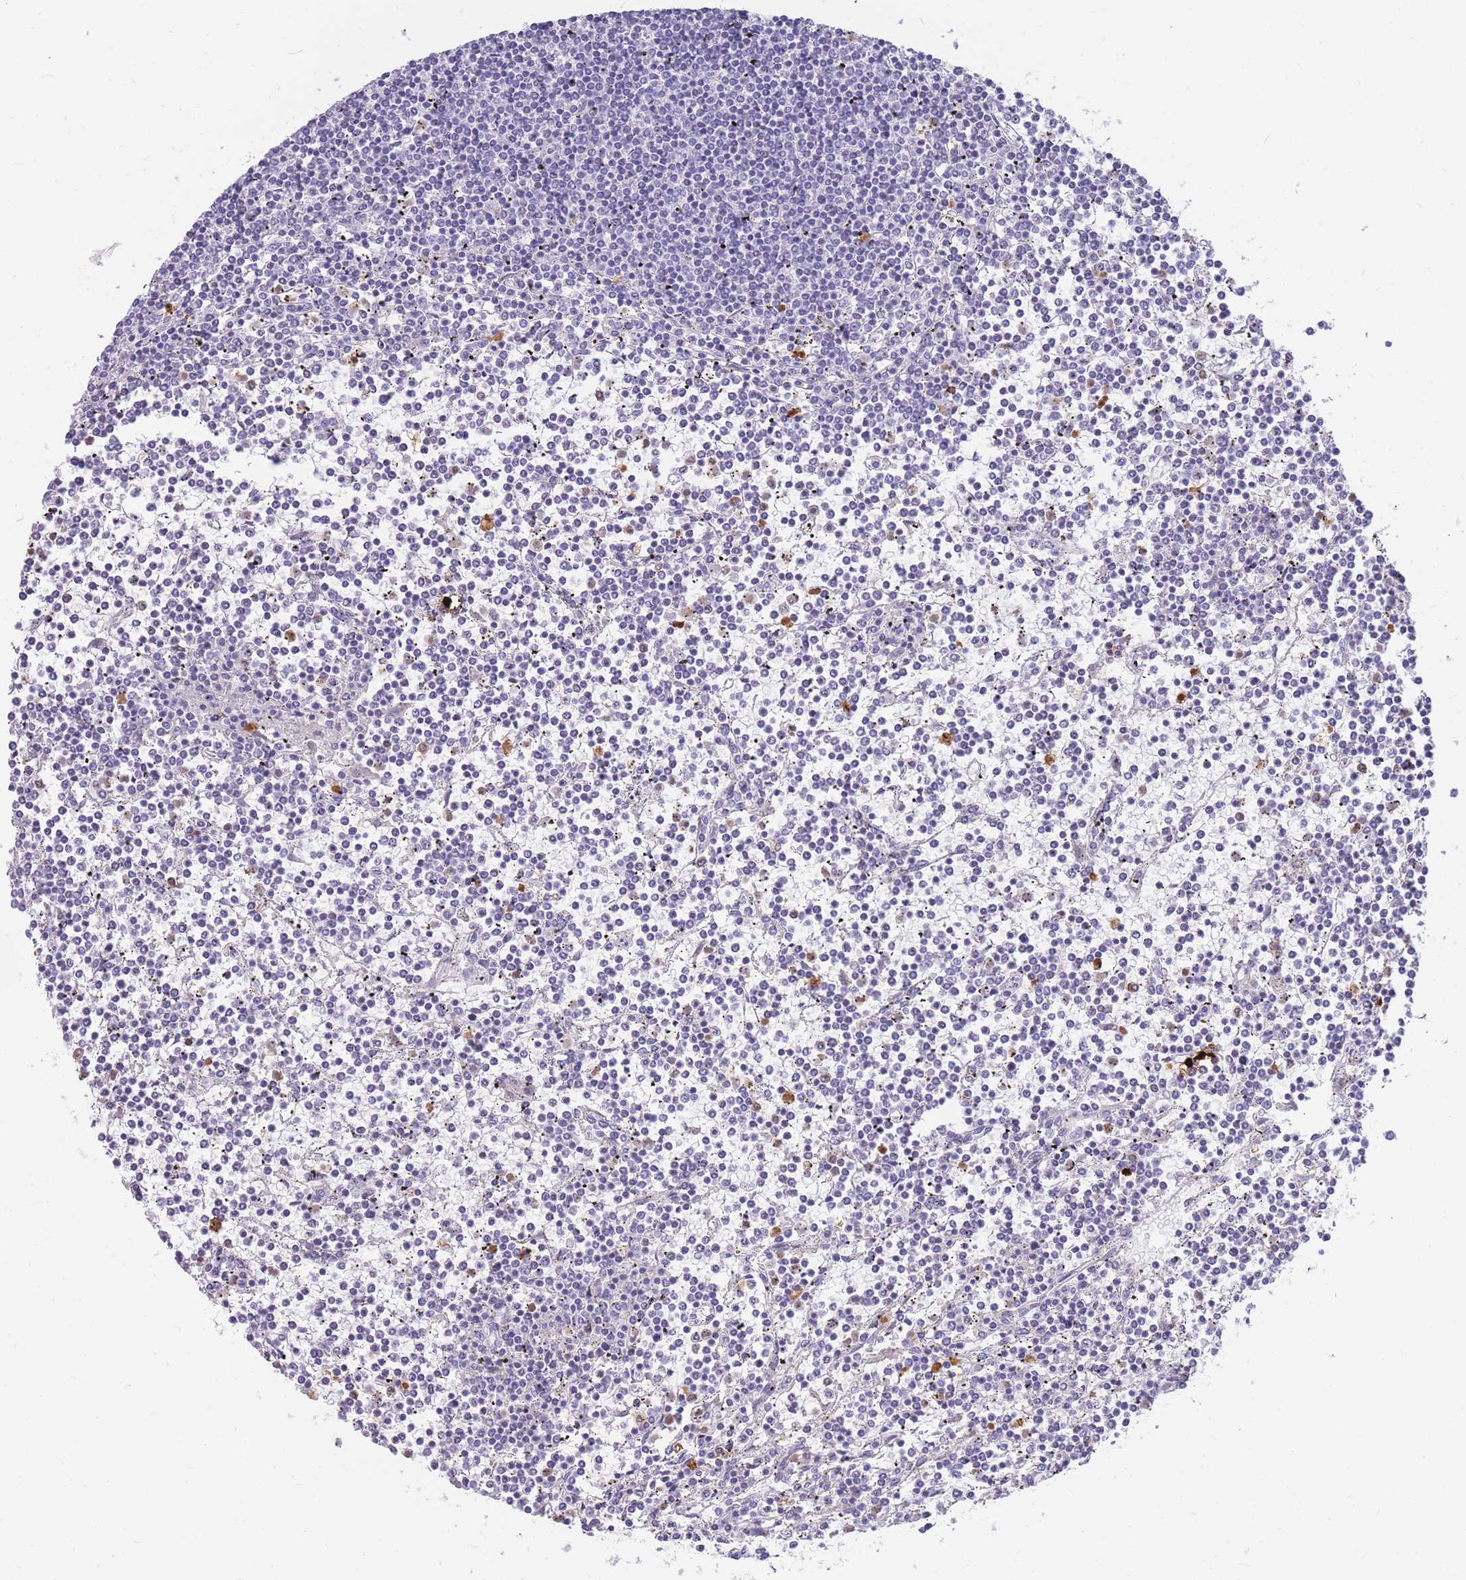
{"staining": {"intensity": "negative", "quantity": "none", "location": "none"}, "tissue": "lymphoma", "cell_type": "Tumor cells", "image_type": "cancer", "snomed": [{"axis": "morphology", "description": "Malignant lymphoma, non-Hodgkin's type, Low grade"}, {"axis": "topography", "description": "Spleen"}], "caption": "This is an immunohistochemistry (IHC) histopathology image of low-grade malignant lymphoma, non-Hodgkin's type. There is no positivity in tumor cells.", "gene": "TPSAB1", "patient": {"sex": "female", "age": 19}}